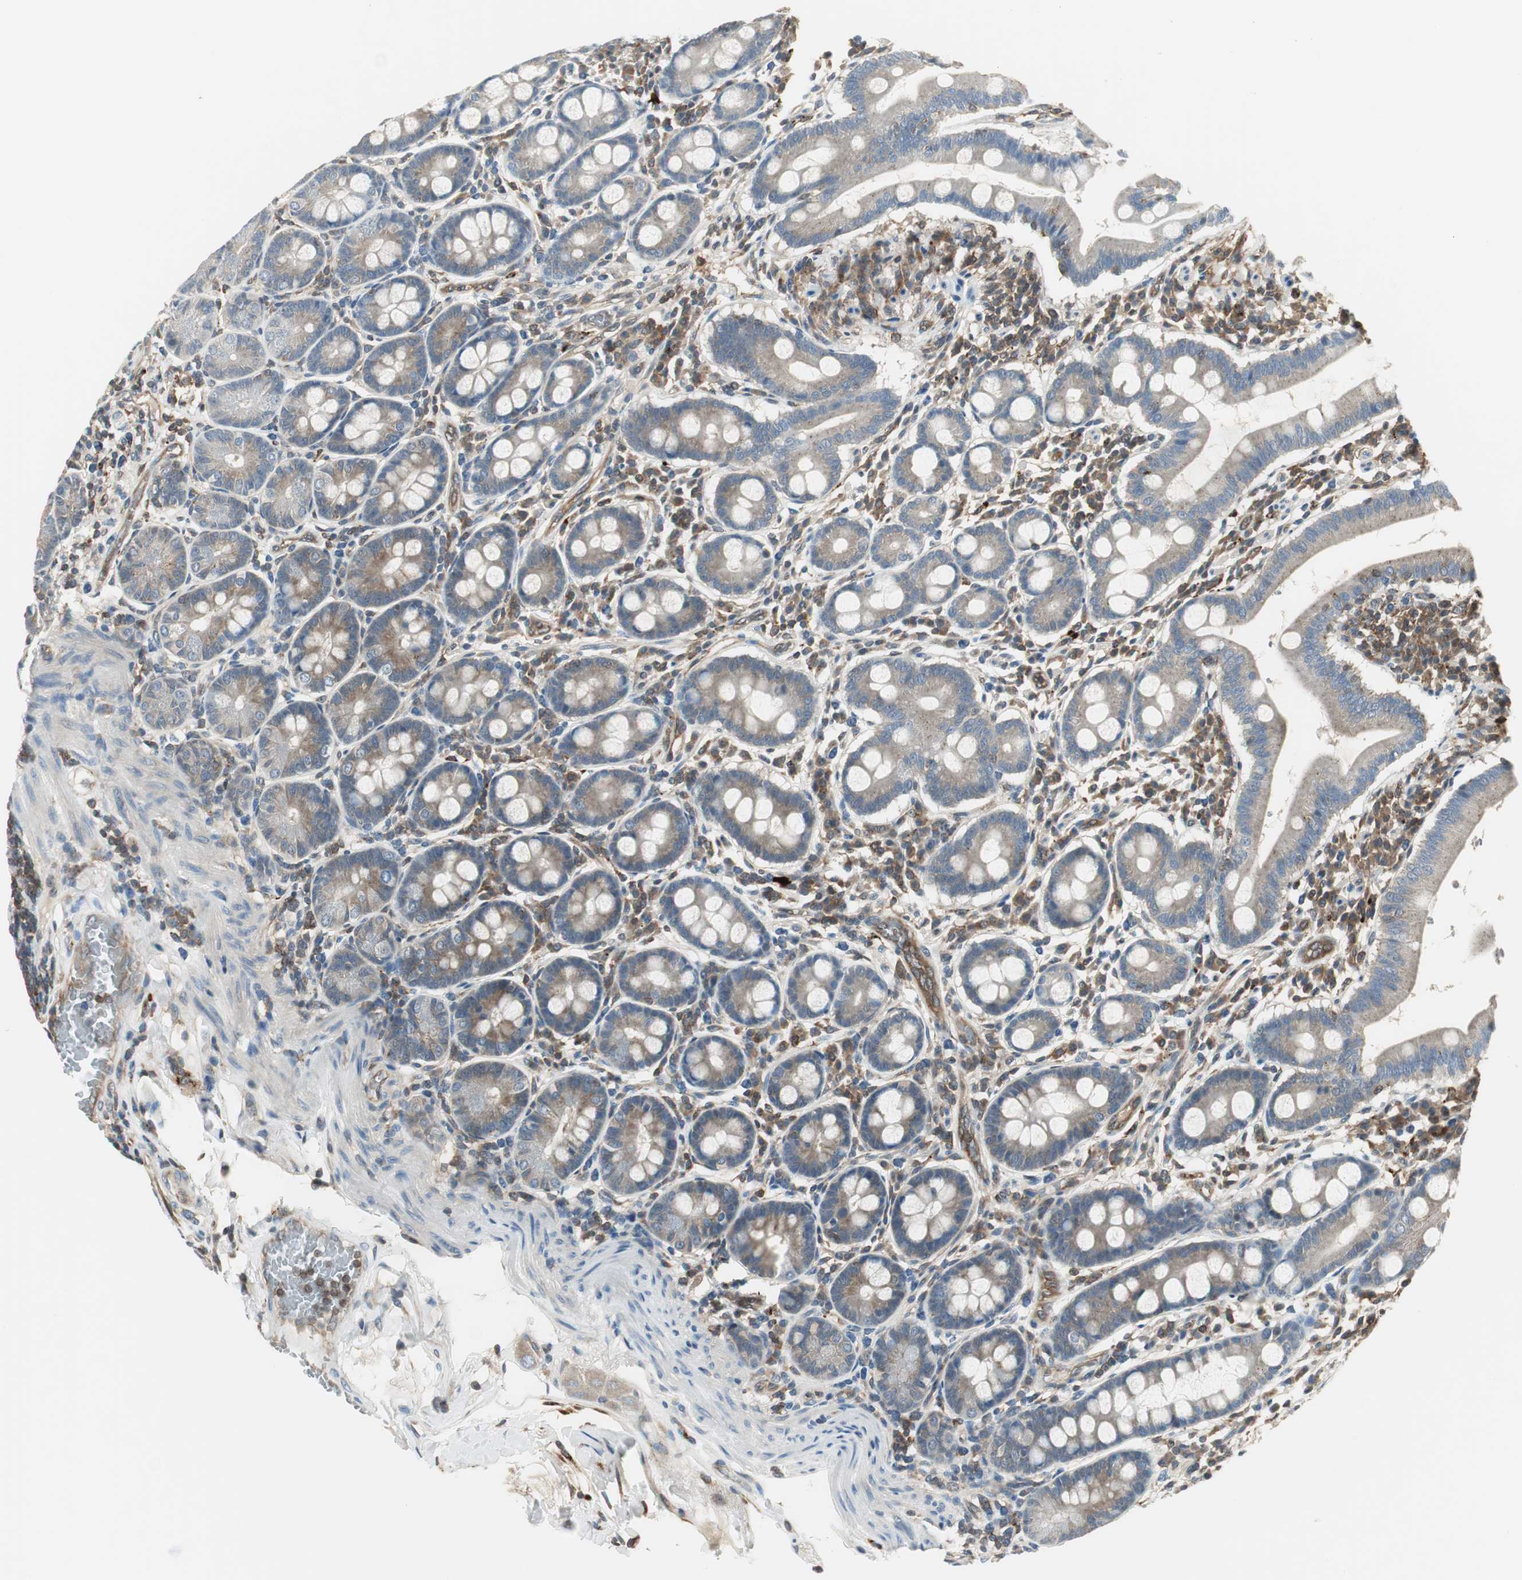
{"staining": {"intensity": "moderate", "quantity": ">75%", "location": "cytoplasmic/membranous"}, "tissue": "duodenum", "cell_type": "Glandular cells", "image_type": "normal", "snomed": [{"axis": "morphology", "description": "Normal tissue, NOS"}, {"axis": "topography", "description": "Duodenum"}], "caption": "An immunohistochemistry (IHC) photomicrograph of benign tissue is shown. Protein staining in brown shows moderate cytoplasmic/membranous positivity in duodenum within glandular cells.", "gene": "NCK1", "patient": {"sex": "male", "age": 50}}